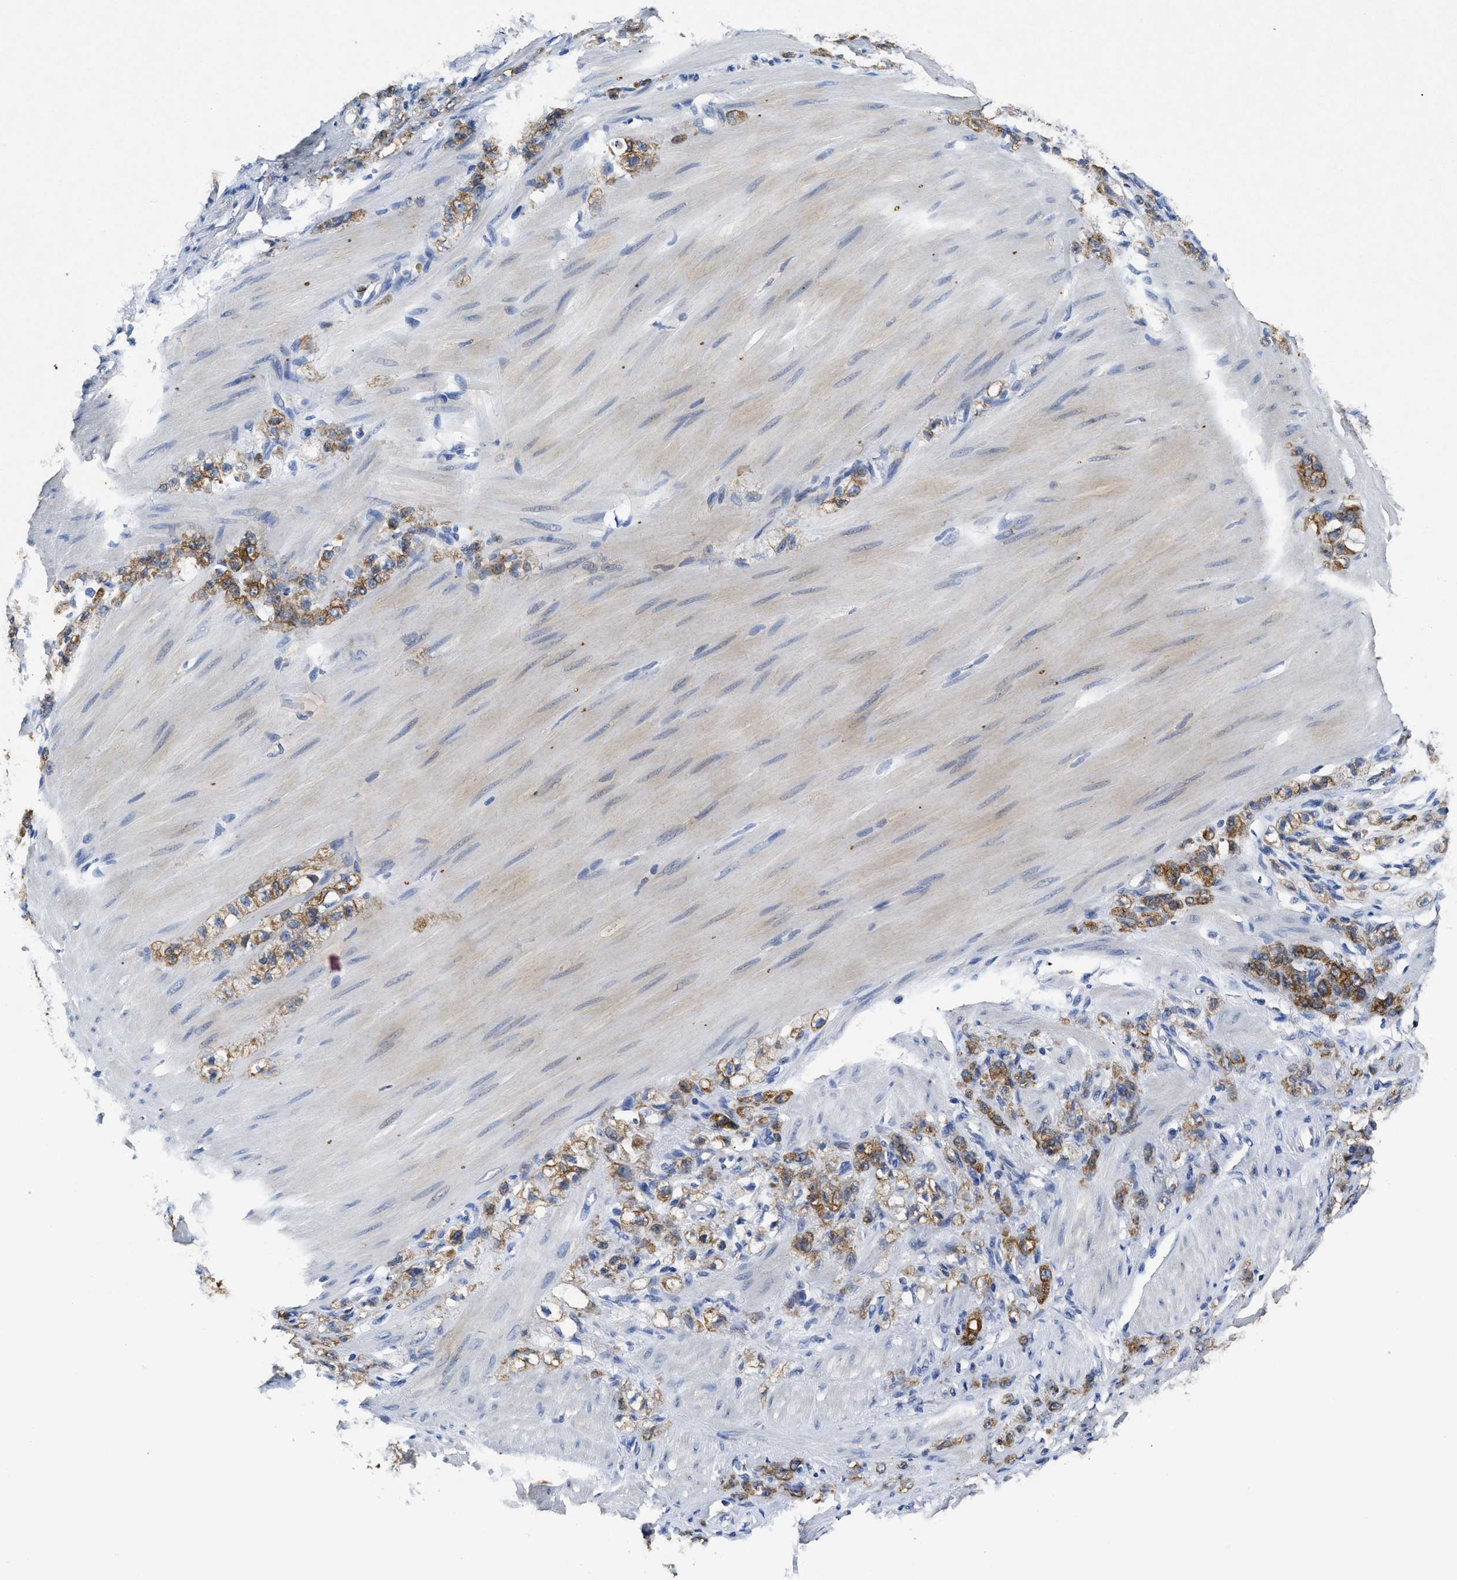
{"staining": {"intensity": "moderate", "quantity": ">75%", "location": "cytoplasmic/membranous"}, "tissue": "stomach cancer", "cell_type": "Tumor cells", "image_type": "cancer", "snomed": [{"axis": "morphology", "description": "Adenocarcinoma, NOS"}, {"axis": "topography", "description": "Stomach"}], "caption": "Protein expression analysis of human adenocarcinoma (stomach) reveals moderate cytoplasmic/membranous expression in approximately >75% of tumor cells.", "gene": "CTNNA1", "patient": {"sex": "male", "age": 82}}